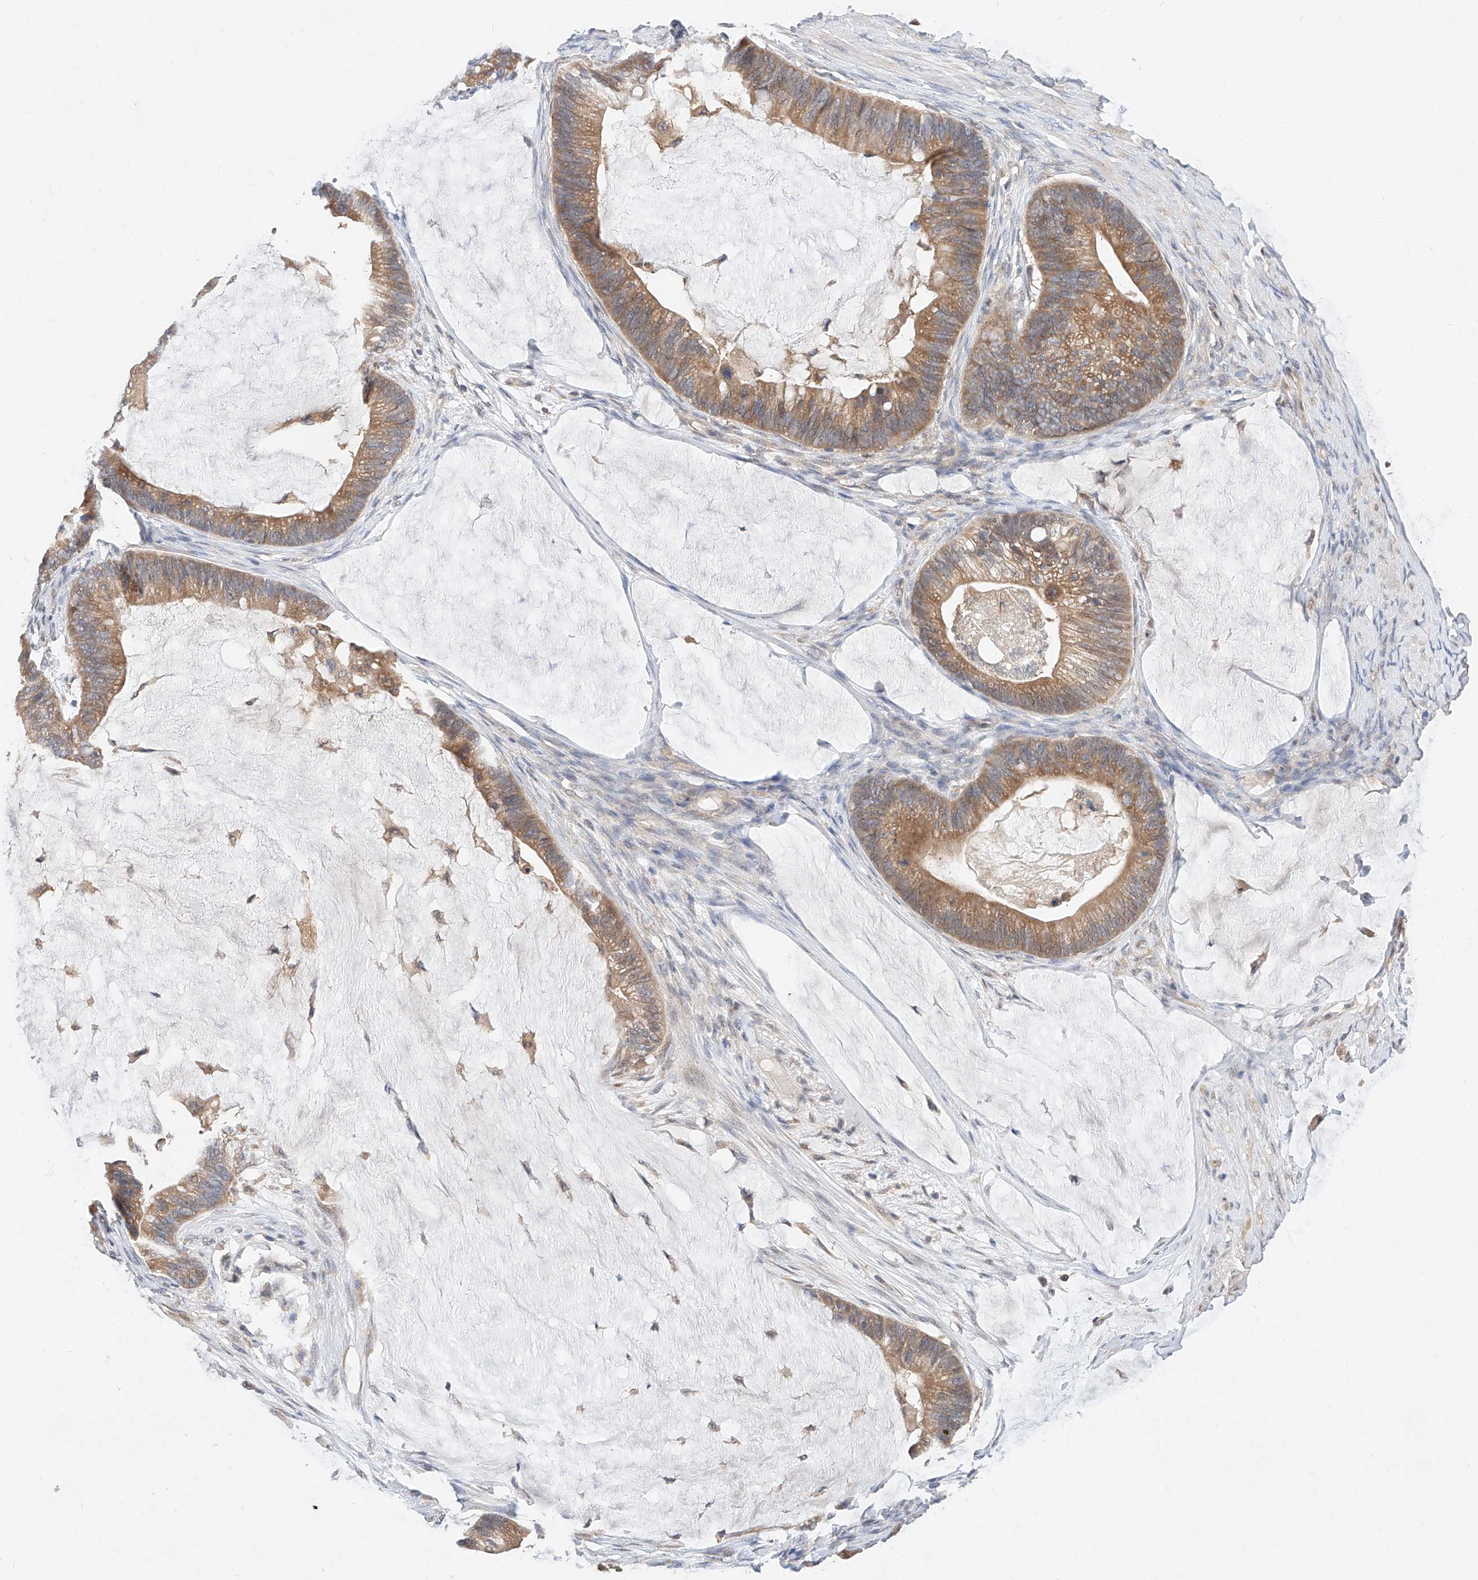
{"staining": {"intensity": "moderate", "quantity": ">75%", "location": "cytoplasmic/membranous"}, "tissue": "ovarian cancer", "cell_type": "Tumor cells", "image_type": "cancer", "snomed": [{"axis": "morphology", "description": "Cystadenocarcinoma, mucinous, NOS"}, {"axis": "topography", "description": "Ovary"}], "caption": "This micrograph exhibits ovarian mucinous cystadenocarcinoma stained with immunohistochemistry (IHC) to label a protein in brown. The cytoplasmic/membranous of tumor cells show moderate positivity for the protein. Nuclei are counter-stained blue.", "gene": "ZSCAN4", "patient": {"sex": "female", "age": 61}}